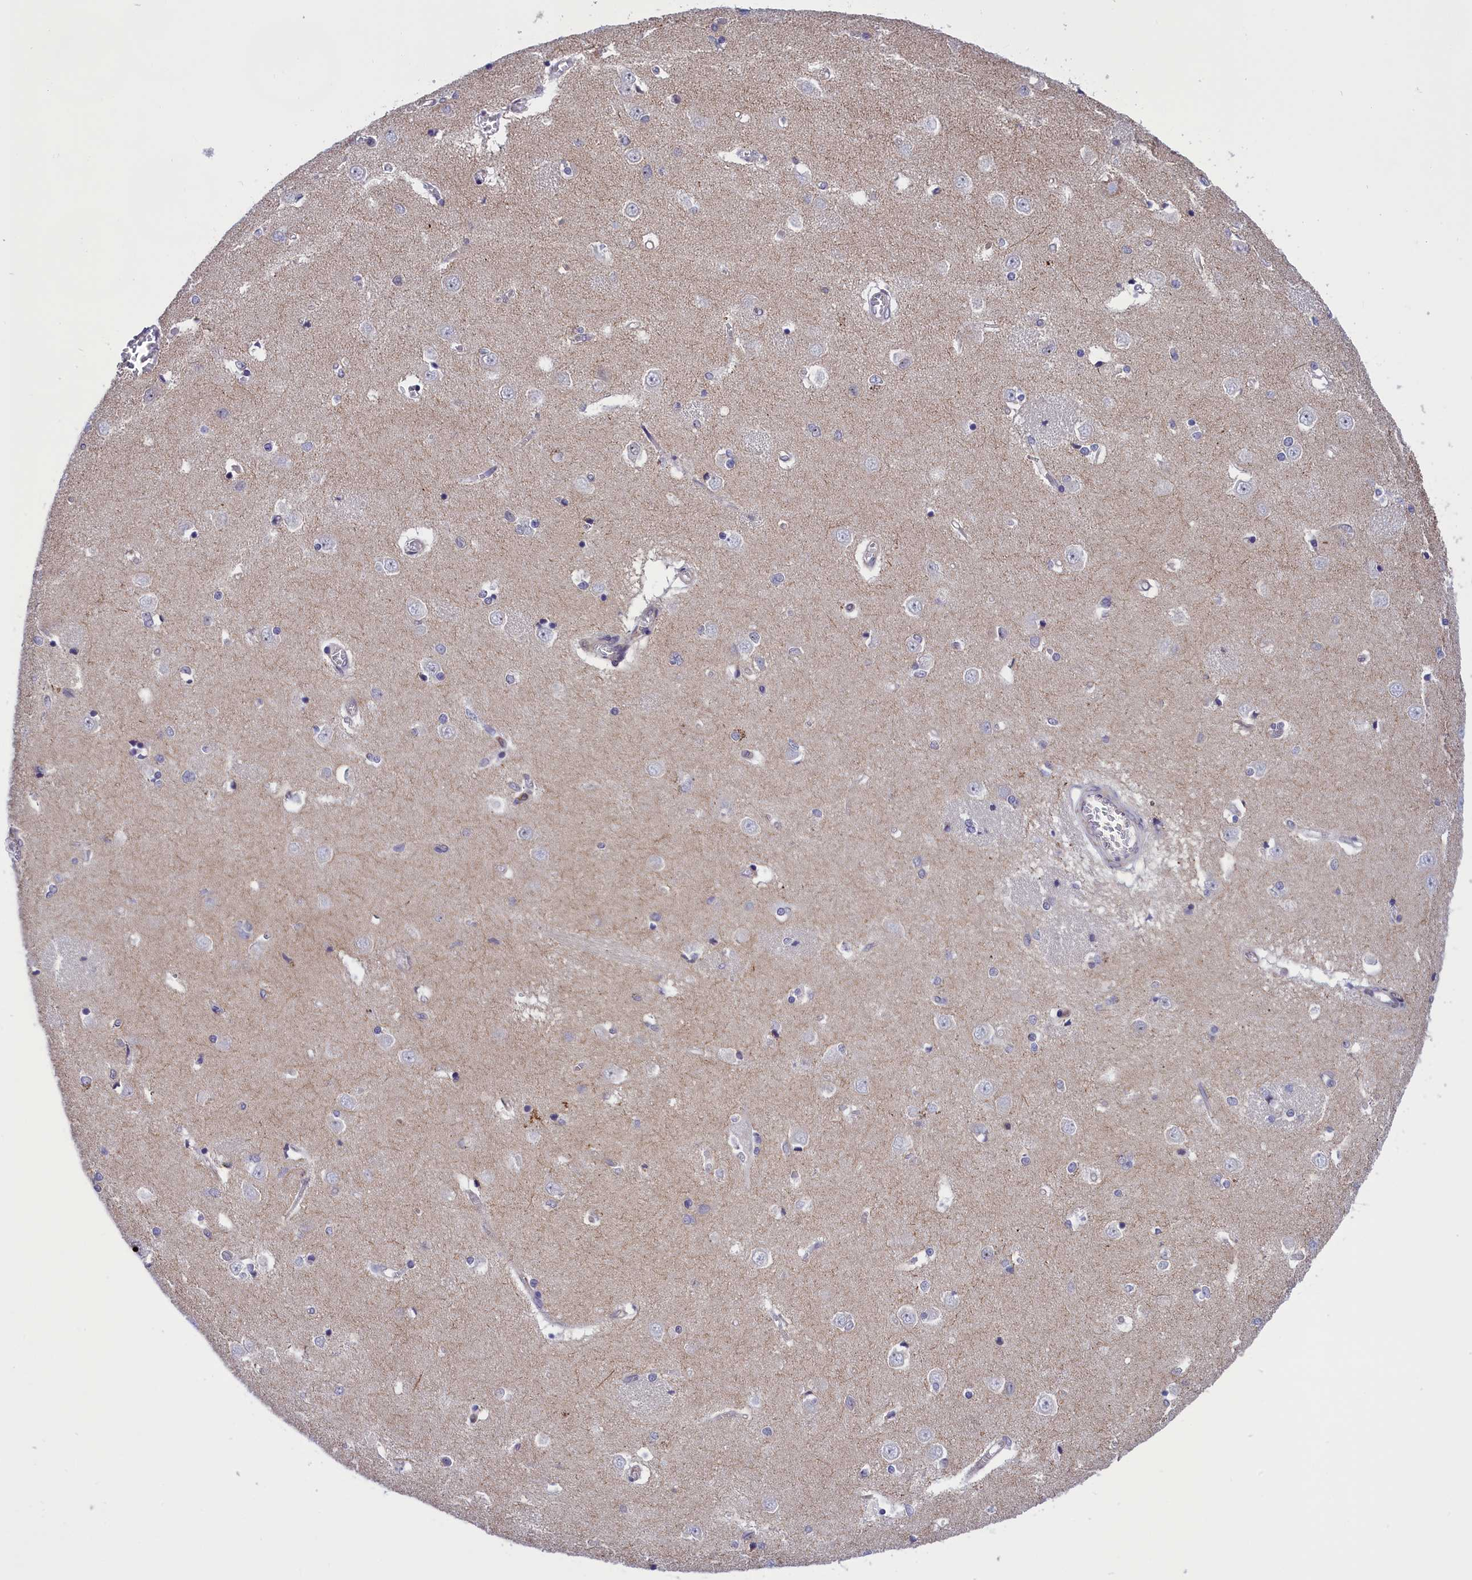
{"staining": {"intensity": "negative", "quantity": "none", "location": "none"}, "tissue": "caudate", "cell_type": "Glial cells", "image_type": "normal", "snomed": [{"axis": "morphology", "description": "Normal tissue, NOS"}, {"axis": "topography", "description": "Lateral ventricle wall"}], "caption": "Human caudate stained for a protein using IHC reveals no staining in glial cells.", "gene": "MPND", "patient": {"sex": "male", "age": 37}}